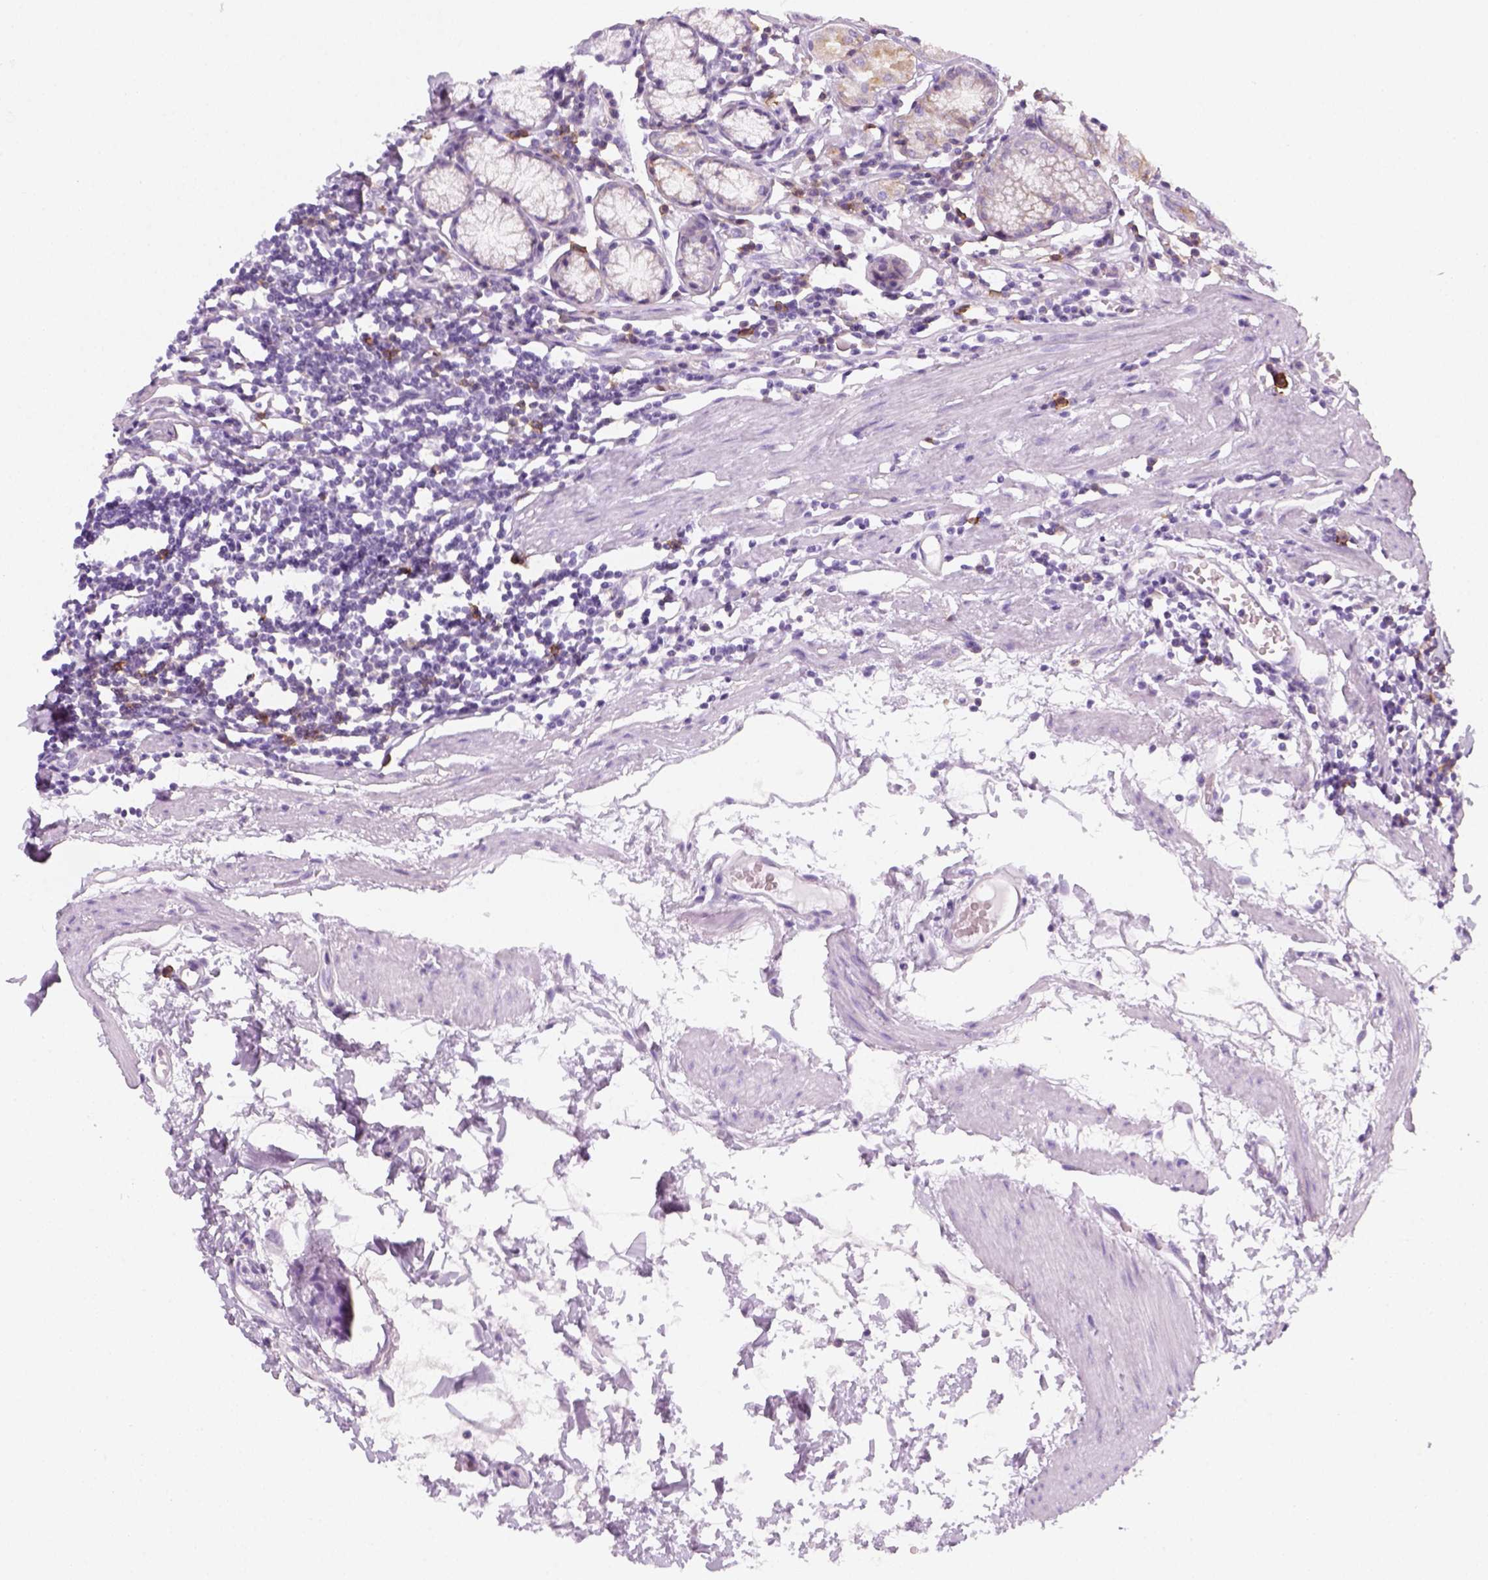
{"staining": {"intensity": "strong", "quantity": "25%-75%", "location": "cytoplasmic/membranous"}, "tissue": "stomach", "cell_type": "Glandular cells", "image_type": "normal", "snomed": [{"axis": "morphology", "description": "Normal tissue, NOS"}, {"axis": "topography", "description": "Stomach"}], "caption": "High-magnification brightfield microscopy of benign stomach stained with DAB (3,3'-diaminobenzidine) (brown) and counterstained with hematoxylin (blue). glandular cells exhibit strong cytoplasmic/membranous positivity is identified in approximately25%-75% of cells. The staining was performed using DAB (3,3'-diaminobenzidine) to visualize the protein expression in brown, while the nuclei were stained in blue with hematoxylin (Magnification: 20x).", "gene": "AQP3", "patient": {"sex": "male", "age": 55}}